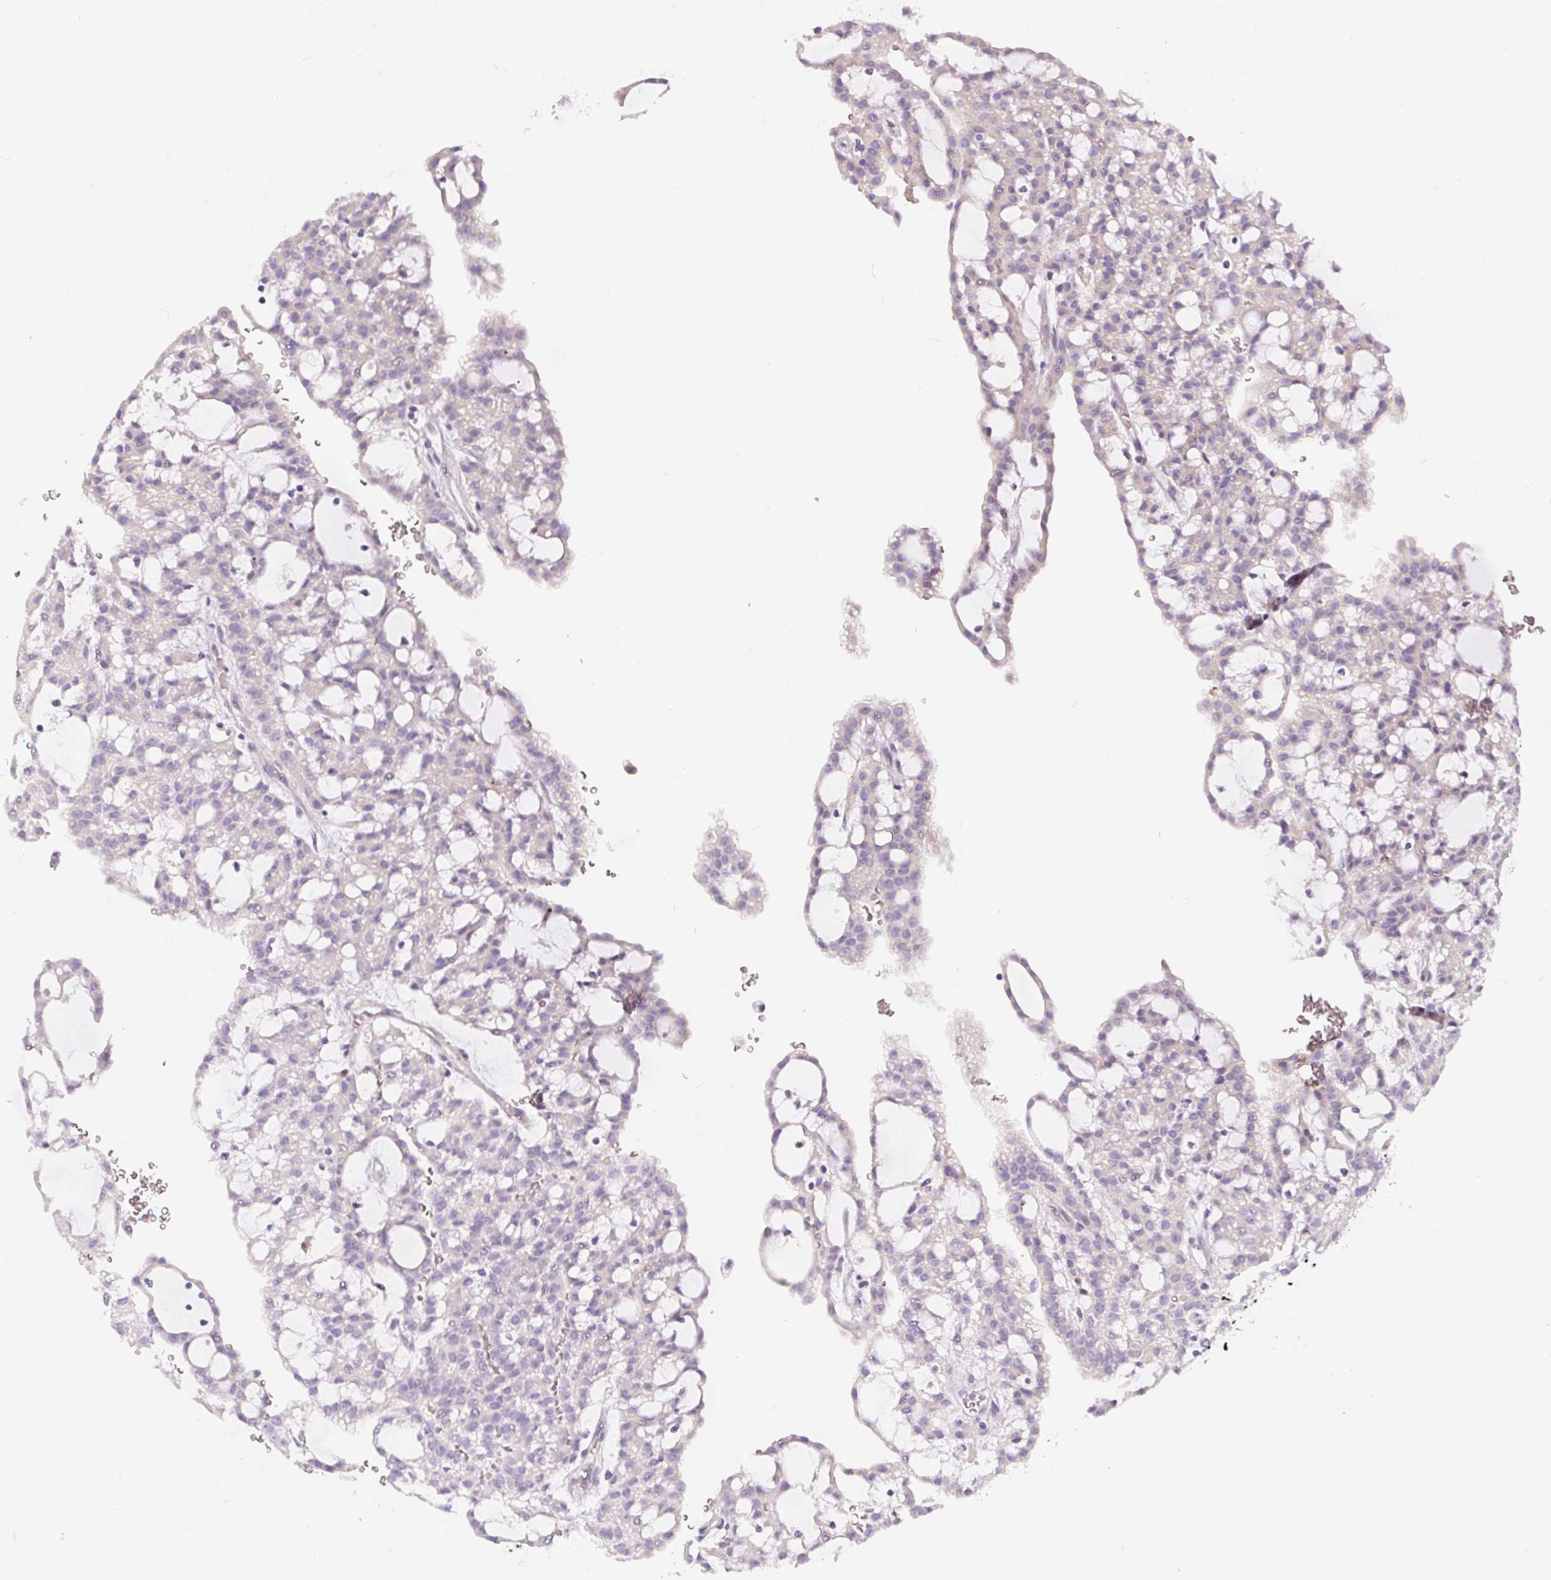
{"staining": {"intensity": "negative", "quantity": "none", "location": "none"}, "tissue": "renal cancer", "cell_type": "Tumor cells", "image_type": "cancer", "snomed": [{"axis": "morphology", "description": "Adenocarcinoma, NOS"}, {"axis": "topography", "description": "Kidney"}], "caption": "An immunohistochemistry (IHC) photomicrograph of adenocarcinoma (renal) is shown. There is no staining in tumor cells of adenocarcinoma (renal).", "gene": "PWWP3B", "patient": {"sex": "male", "age": 63}}